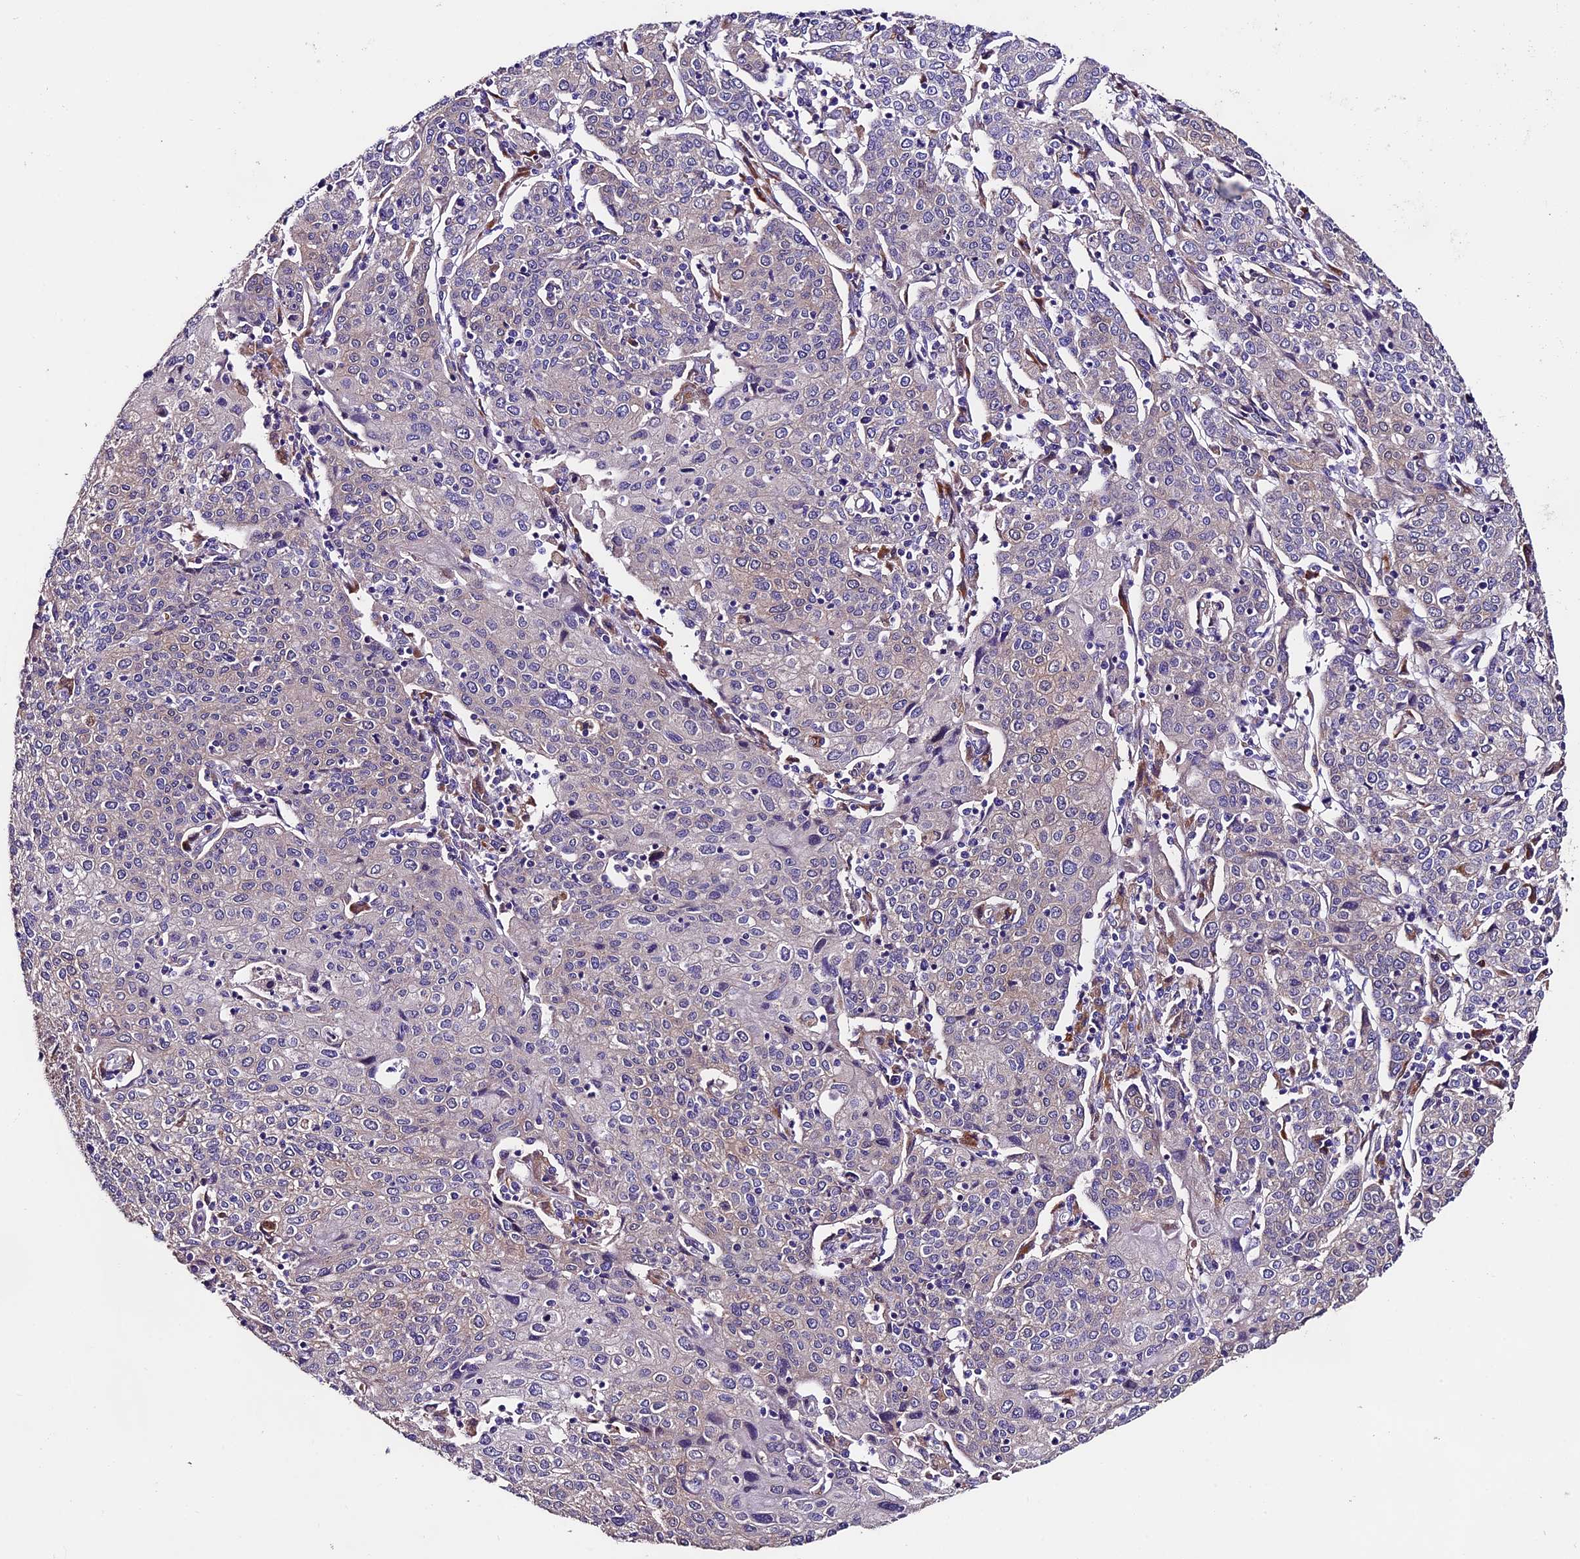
{"staining": {"intensity": "negative", "quantity": "none", "location": "none"}, "tissue": "cervical cancer", "cell_type": "Tumor cells", "image_type": "cancer", "snomed": [{"axis": "morphology", "description": "Squamous cell carcinoma, NOS"}, {"axis": "topography", "description": "Cervix"}], "caption": "High magnification brightfield microscopy of cervical cancer stained with DAB (brown) and counterstained with hematoxylin (blue): tumor cells show no significant positivity.", "gene": "CLN5", "patient": {"sex": "female", "age": 67}}